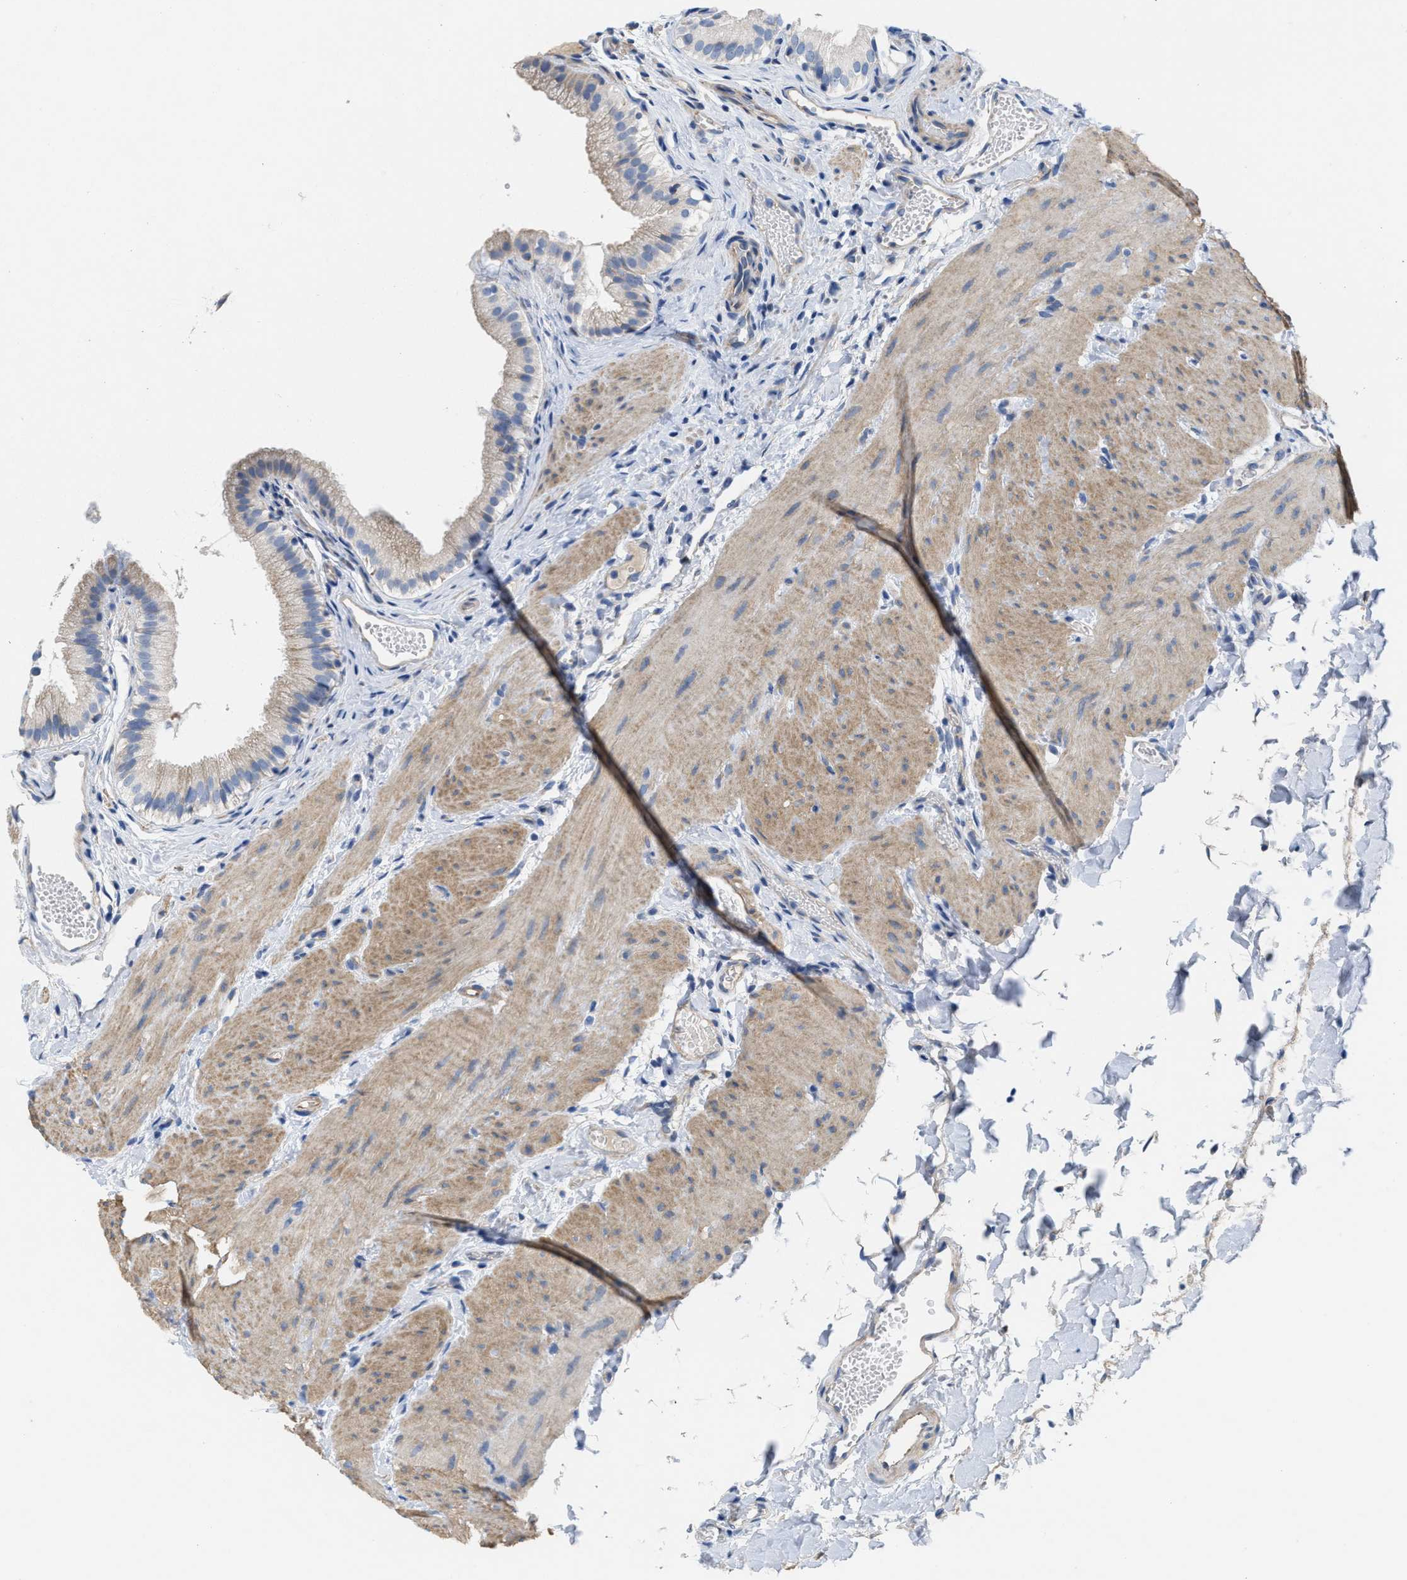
{"staining": {"intensity": "weak", "quantity": "25%-75%", "location": "cytoplasmic/membranous"}, "tissue": "gallbladder", "cell_type": "Glandular cells", "image_type": "normal", "snomed": [{"axis": "morphology", "description": "Normal tissue, NOS"}, {"axis": "topography", "description": "Gallbladder"}], "caption": "Immunohistochemical staining of unremarkable human gallbladder shows weak cytoplasmic/membranous protein staining in about 25%-75% of glandular cells. (DAB IHC, brown staining for protein, blue staining for nuclei).", "gene": "CPA2", "patient": {"sex": "female", "age": 26}}